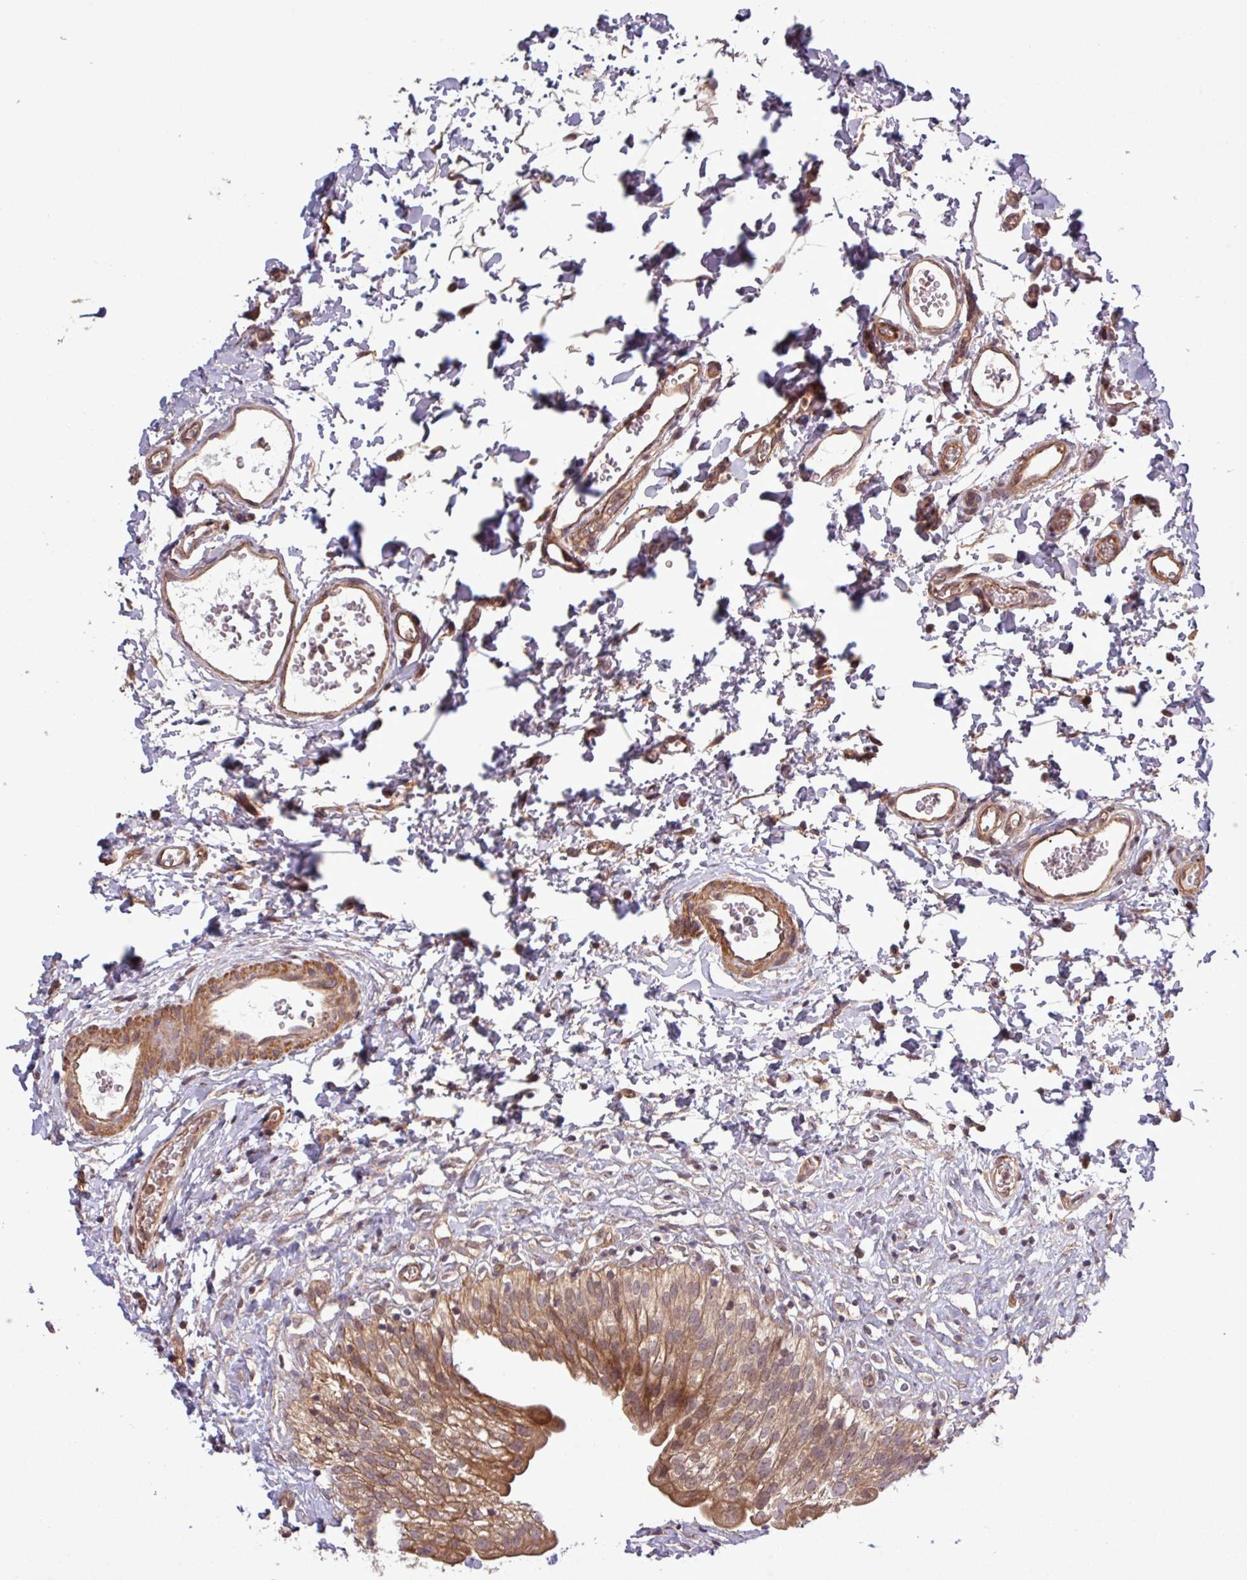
{"staining": {"intensity": "strong", "quantity": ">75%", "location": "cytoplasmic/membranous"}, "tissue": "urinary bladder", "cell_type": "Urothelial cells", "image_type": "normal", "snomed": [{"axis": "morphology", "description": "Normal tissue, NOS"}, {"axis": "topography", "description": "Urinary bladder"}], "caption": "Brown immunohistochemical staining in unremarkable human urinary bladder exhibits strong cytoplasmic/membranous expression in approximately >75% of urothelial cells. (IHC, brightfield microscopy, high magnification).", "gene": "TRABD2A", "patient": {"sex": "male", "age": 51}}